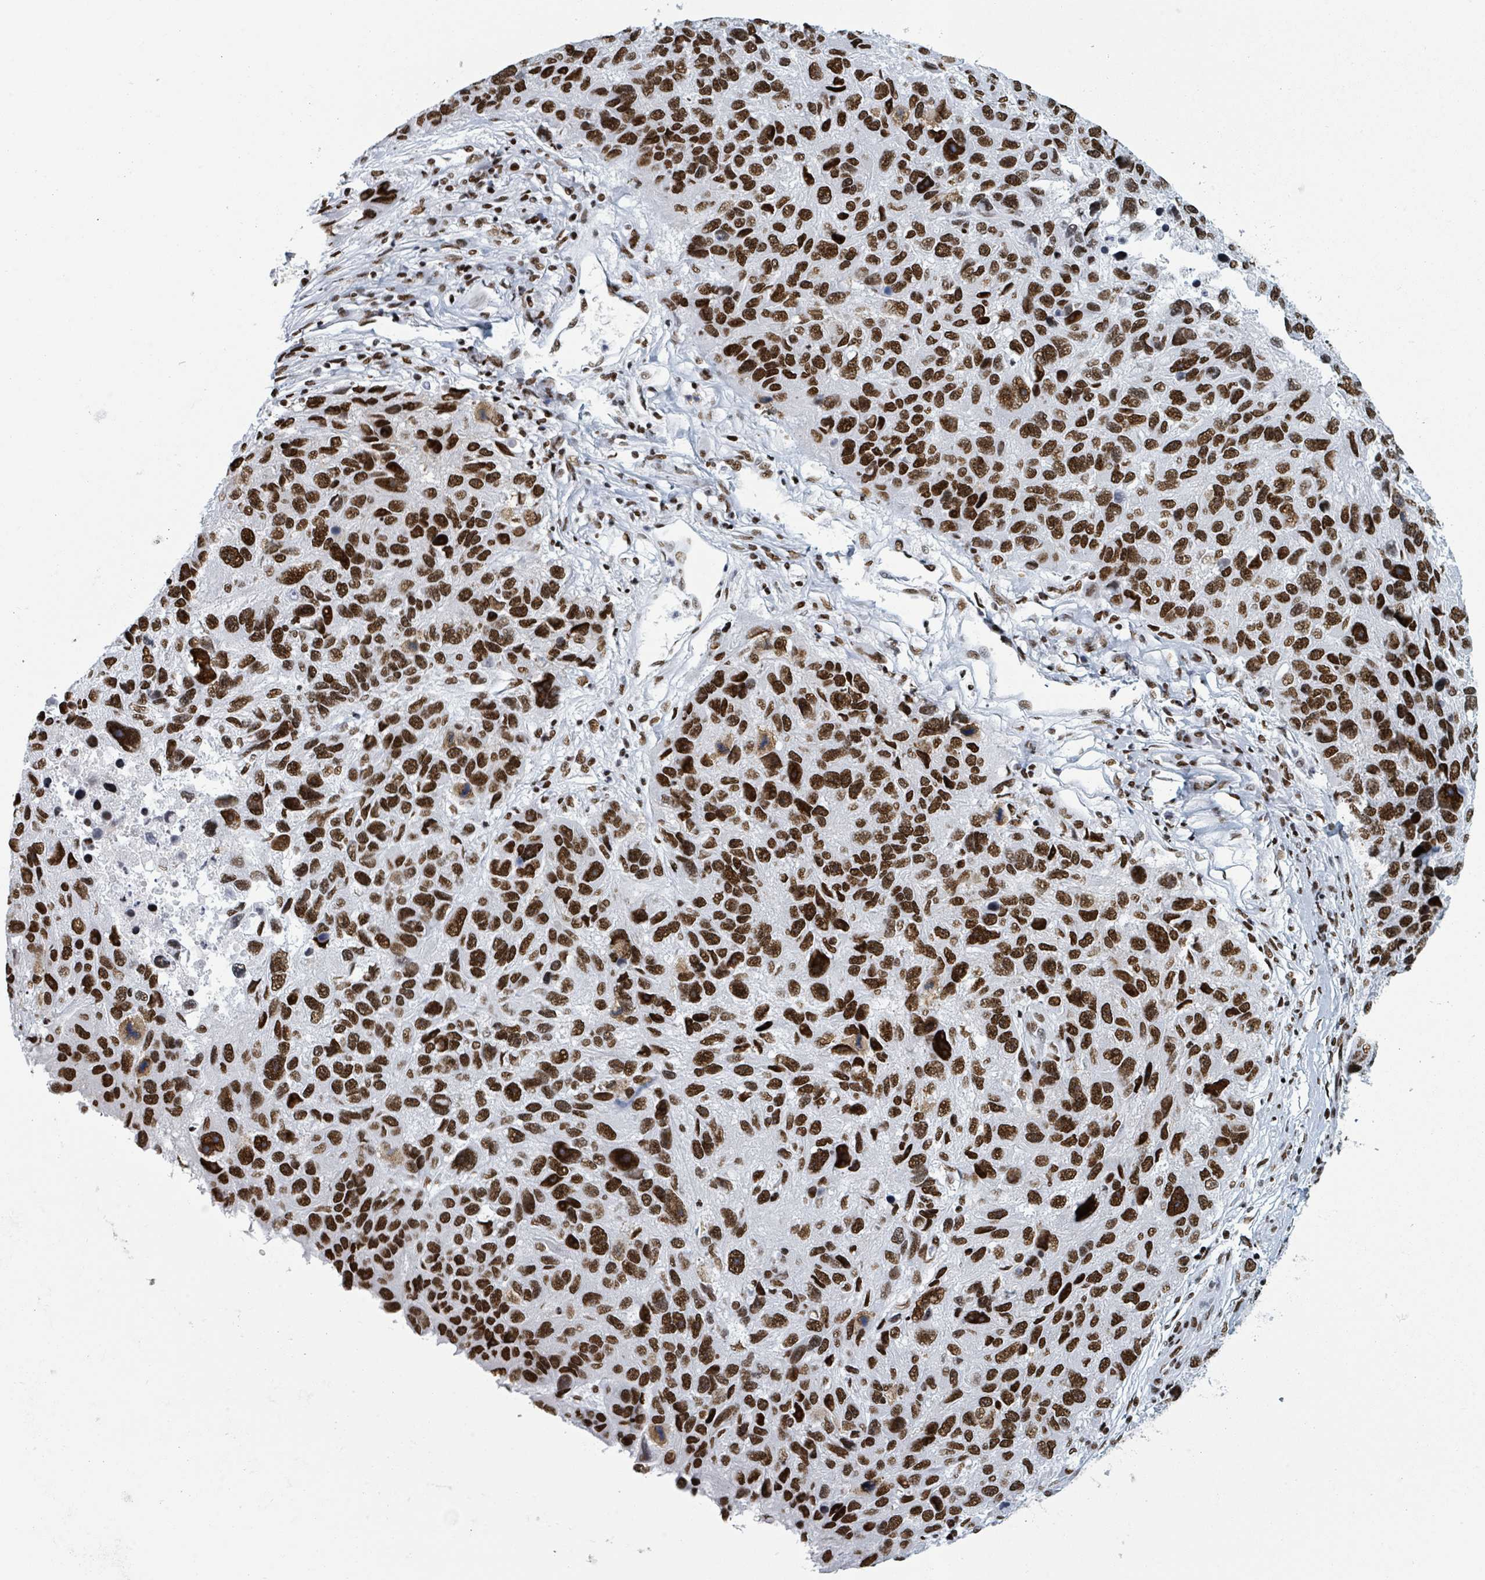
{"staining": {"intensity": "strong", "quantity": ">75%", "location": "nuclear"}, "tissue": "melanoma", "cell_type": "Tumor cells", "image_type": "cancer", "snomed": [{"axis": "morphology", "description": "Malignant melanoma, NOS"}, {"axis": "topography", "description": "Skin"}], "caption": "Protein staining exhibits strong nuclear positivity in approximately >75% of tumor cells in malignant melanoma.", "gene": "DHX16", "patient": {"sex": "male", "age": 53}}